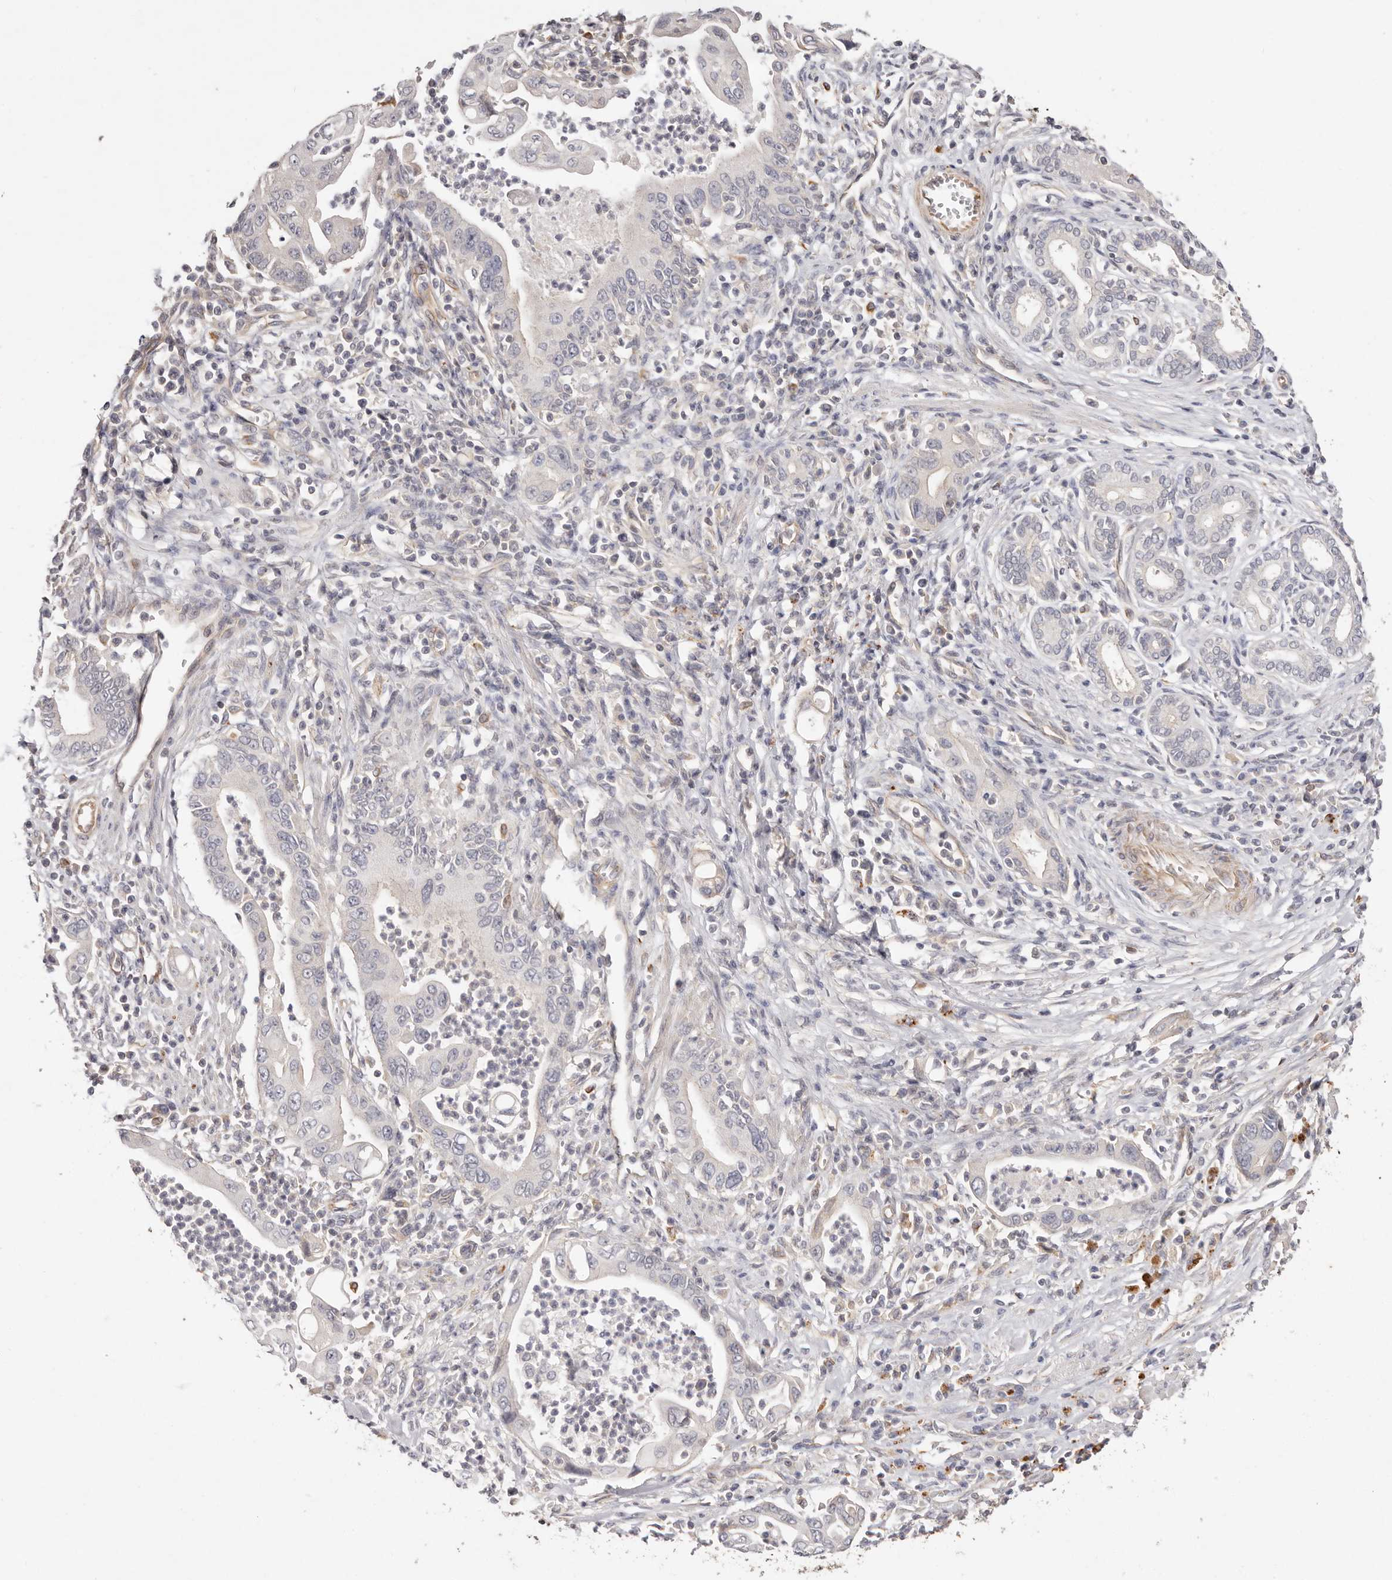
{"staining": {"intensity": "negative", "quantity": "none", "location": "none"}, "tissue": "pancreatic cancer", "cell_type": "Tumor cells", "image_type": "cancer", "snomed": [{"axis": "morphology", "description": "Adenocarcinoma, NOS"}, {"axis": "topography", "description": "Pancreas"}], "caption": "IHC of human pancreatic cancer (adenocarcinoma) exhibits no expression in tumor cells.", "gene": "THBS3", "patient": {"sex": "male", "age": 78}}